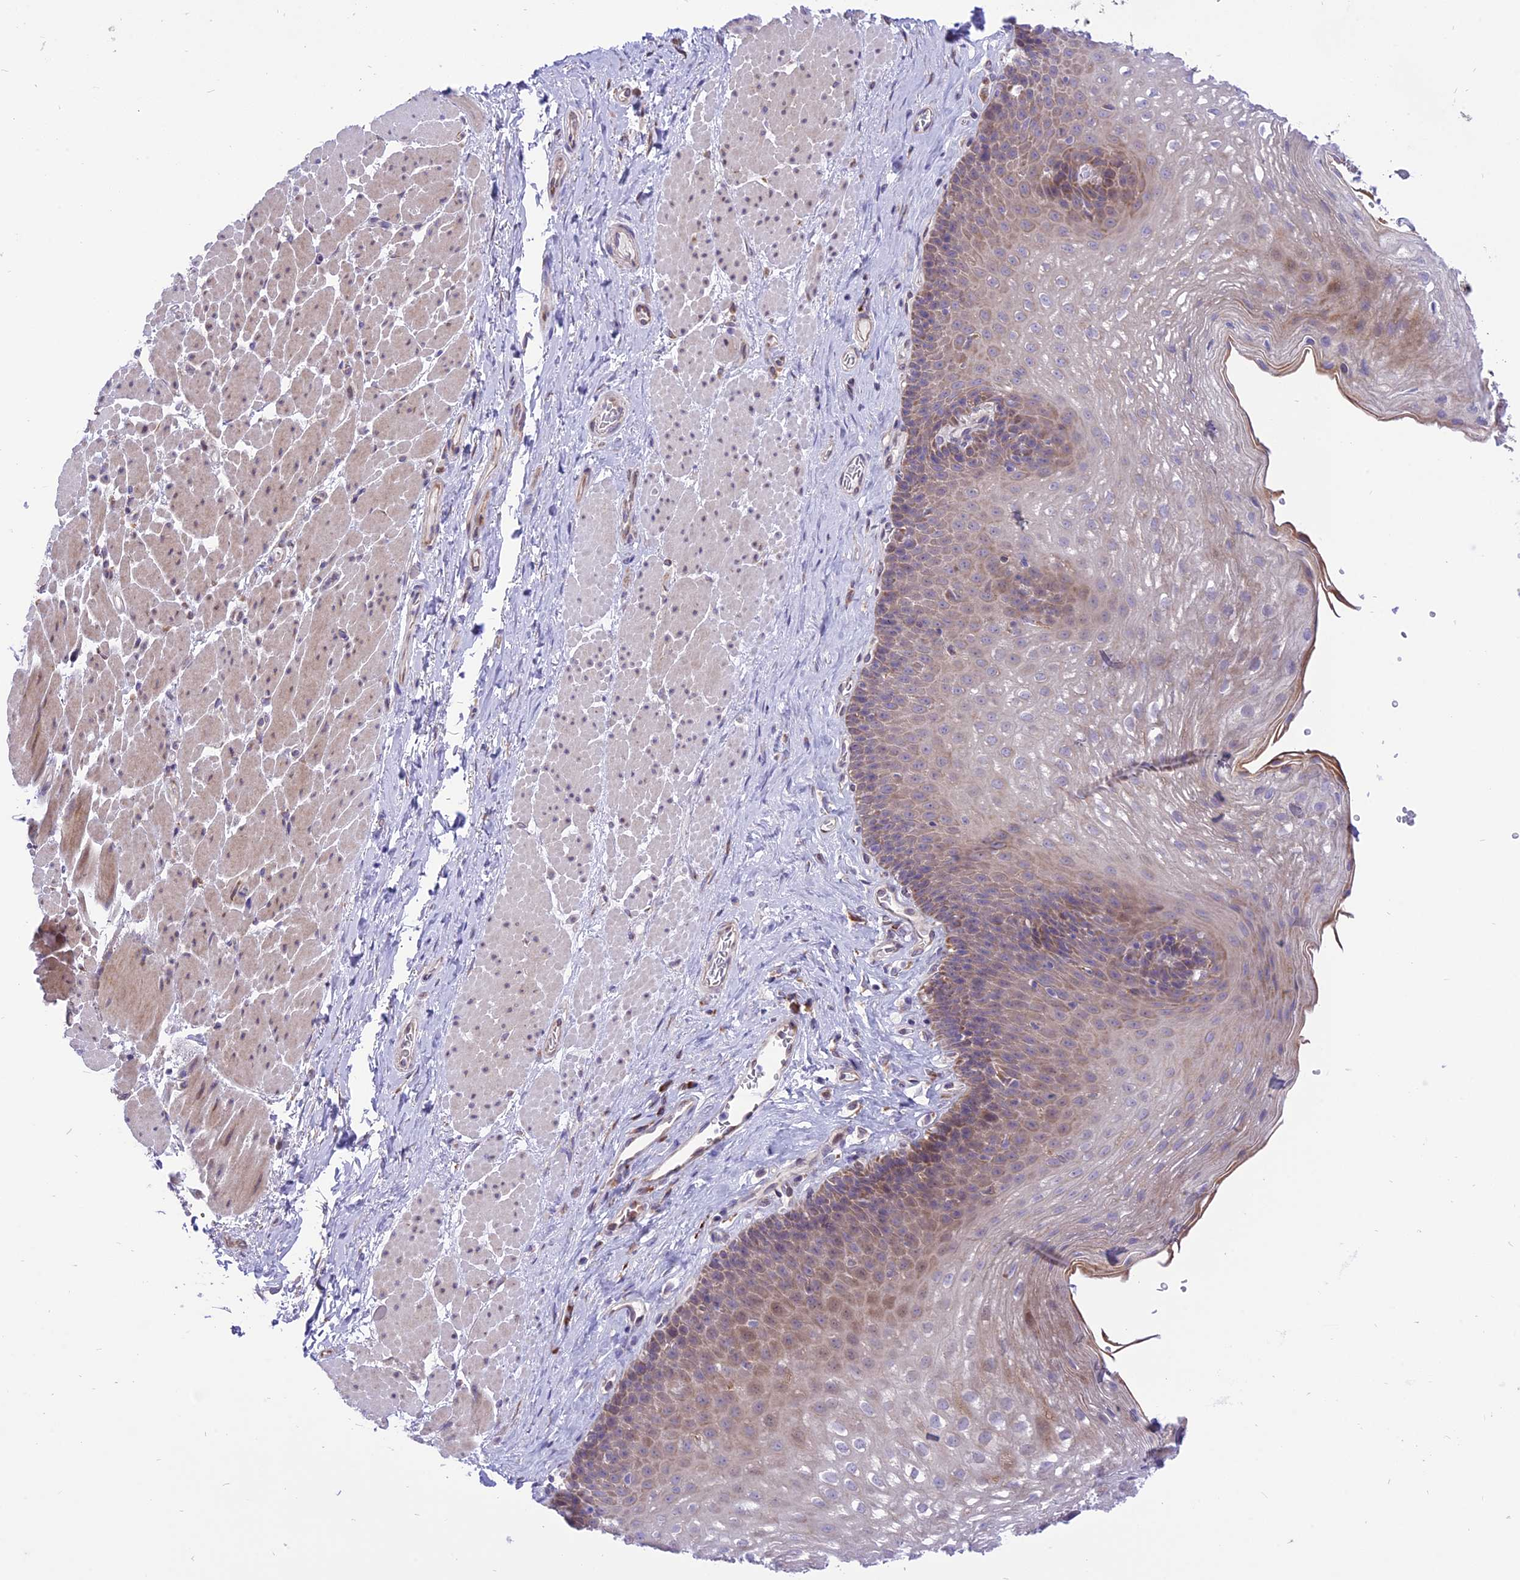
{"staining": {"intensity": "weak", "quantity": "25%-75%", "location": "cytoplasmic/membranous"}, "tissue": "esophagus", "cell_type": "Squamous epithelial cells", "image_type": "normal", "snomed": [{"axis": "morphology", "description": "Normal tissue, NOS"}, {"axis": "topography", "description": "Esophagus"}], "caption": "IHC (DAB (3,3'-diaminobenzidine)) staining of unremarkable human esophagus displays weak cytoplasmic/membranous protein staining in approximately 25%-75% of squamous epithelial cells.", "gene": "ARMCX6", "patient": {"sex": "female", "age": 66}}